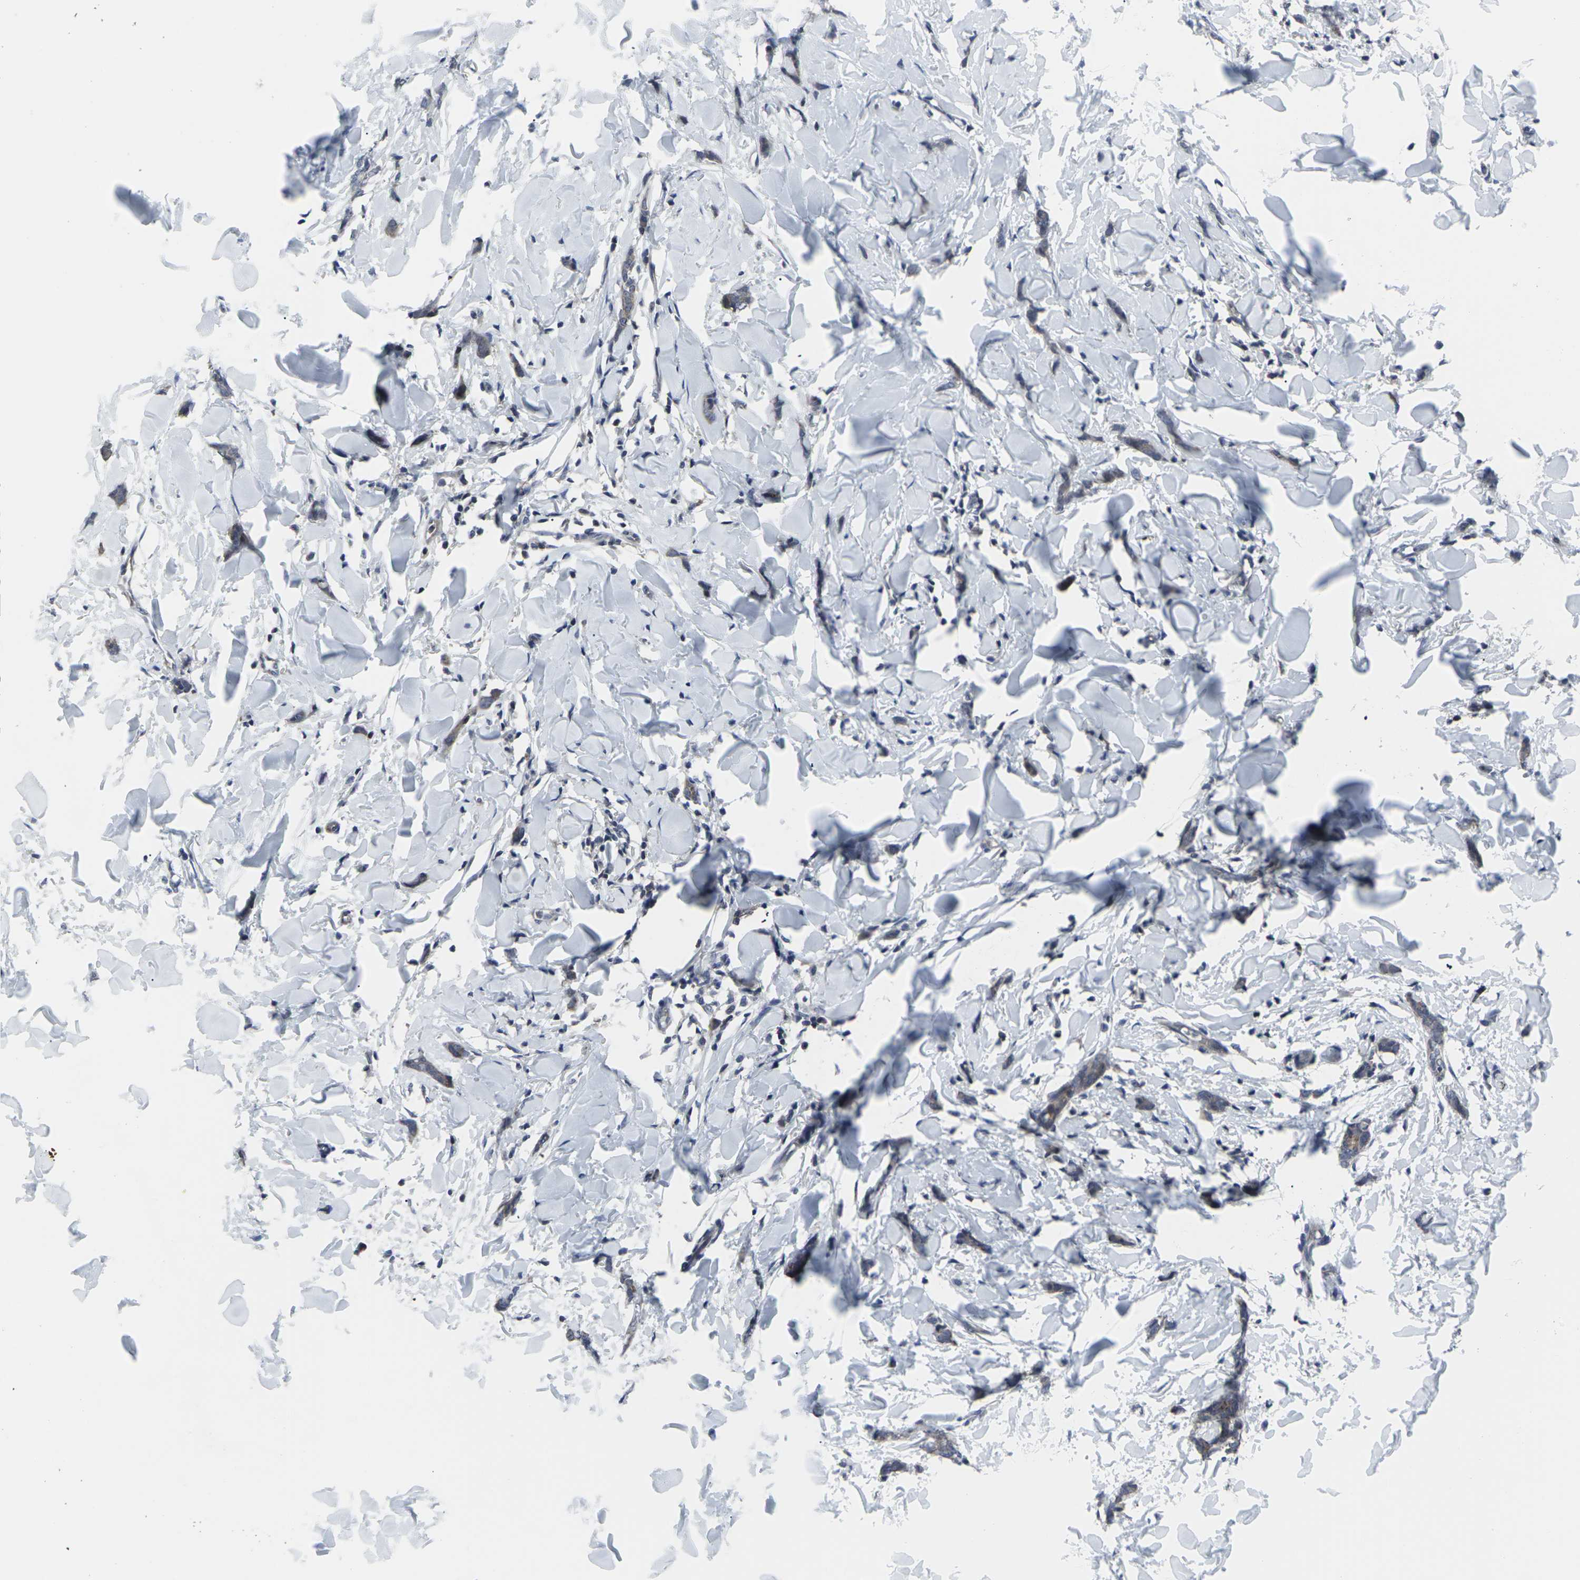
{"staining": {"intensity": "weak", "quantity": ">75%", "location": "cytoplasmic/membranous"}, "tissue": "breast cancer", "cell_type": "Tumor cells", "image_type": "cancer", "snomed": [{"axis": "morphology", "description": "Lobular carcinoma"}, {"axis": "topography", "description": "Skin"}, {"axis": "topography", "description": "Breast"}], "caption": "DAB immunohistochemical staining of breast cancer (lobular carcinoma) shows weak cytoplasmic/membranous protein expression in approximately >75% of tumor cells.", "gene": "HPRT1", "patient": {"sex": "female", "age": 46}}